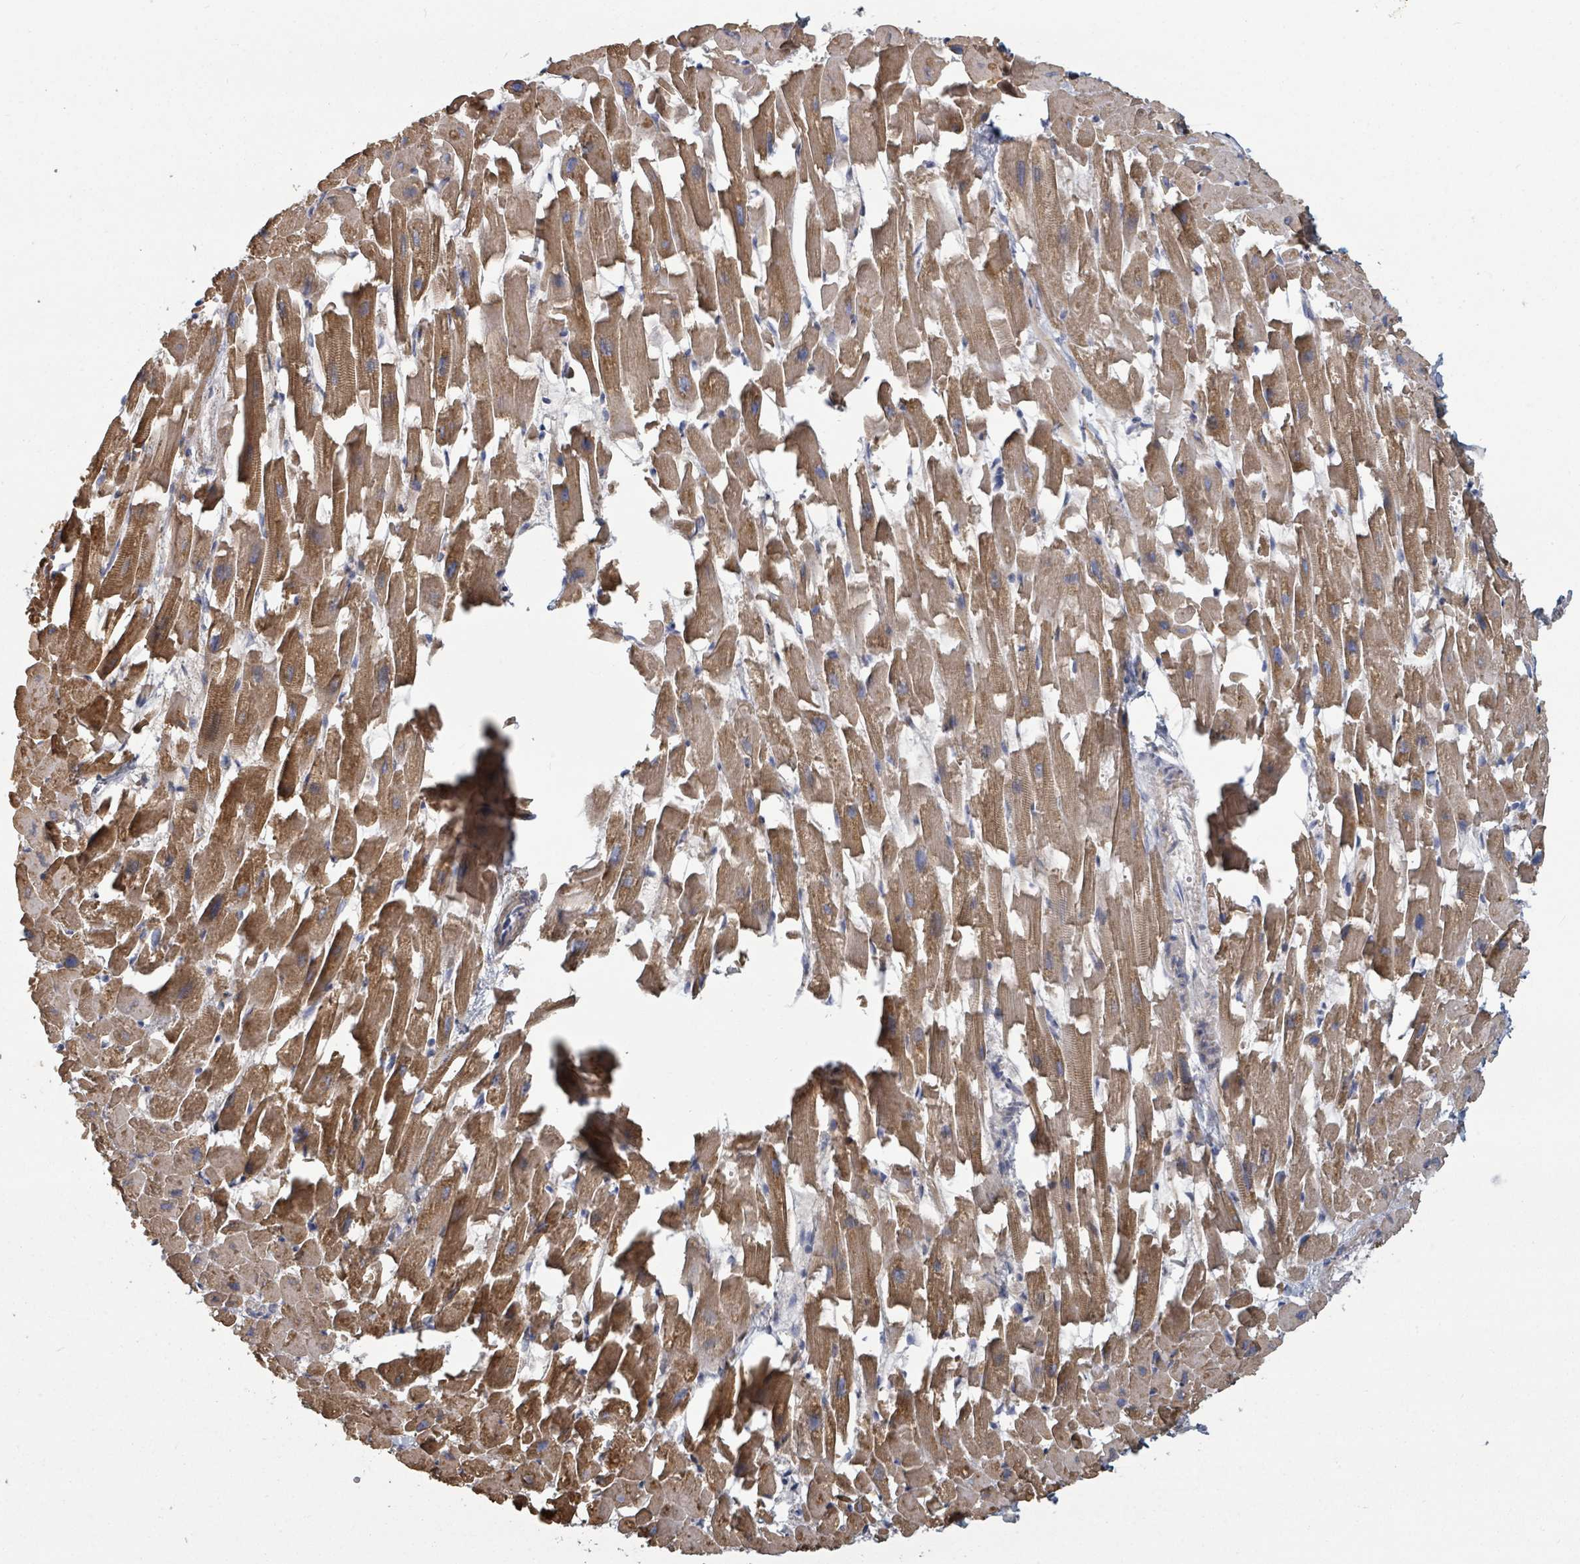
{"staining": {"intensity": "moderate", "quantity": ">75%", "location": "cytoplasmic/membranous"}, "tissue": "heart muscle", "cell_type": "Cardiomyocytes", "image_type": "normal", "snomed": [{"axis": "morphology", "description": "Normal tissue, NOS"}, {"axis": "topography", "description": "Heart"}], "caption": "IHC (DAB) staining of normal heart muscle demonstrates moderate cytoplasmic/membranous protein positivity in about >75% of cardiomyocytes. (brown staining indicates protein expression, while blue staining denotes nuclei).", "gene": "GABBR1", "patient": {"sex": "female", "age": 64}}